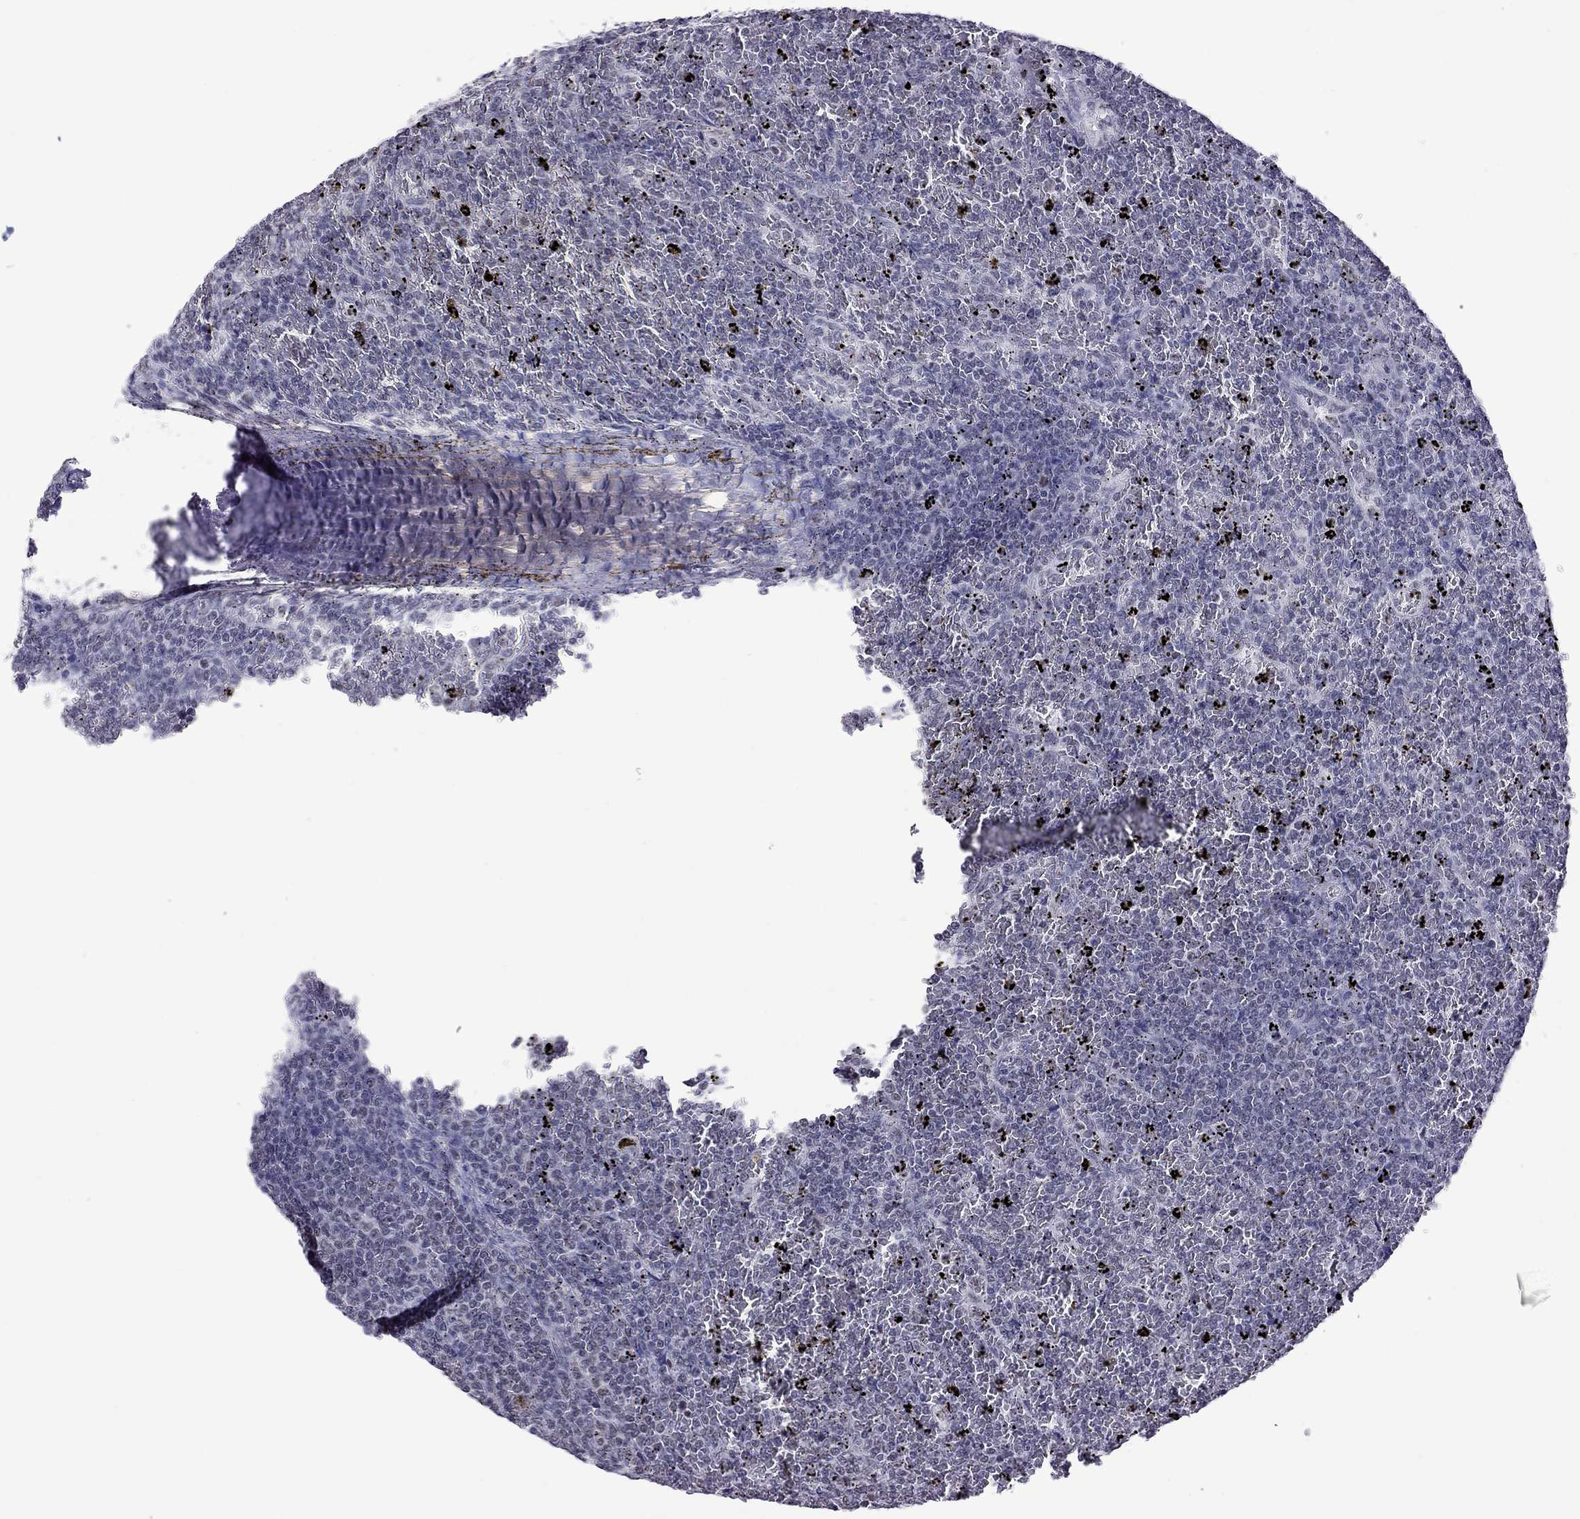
{"staining": {"intensity": "negative", "quantity": "none", "location": "none"}, "tissue": "lymphoma", "cell_type": "Tumor cells", "image_type": "cancer", "snomed": [{"axis": "morphology", "description": "Malignant lymphoma, non-Hodgkin's type, Low grade"}, {"axis": "topography", "description": "Spleen"}], "caption": "Tumor cells are negative for brown protein staining in lymphoma.", "gene": "PPP1R3A", "patient": {"sex": "female", "age": 77}}